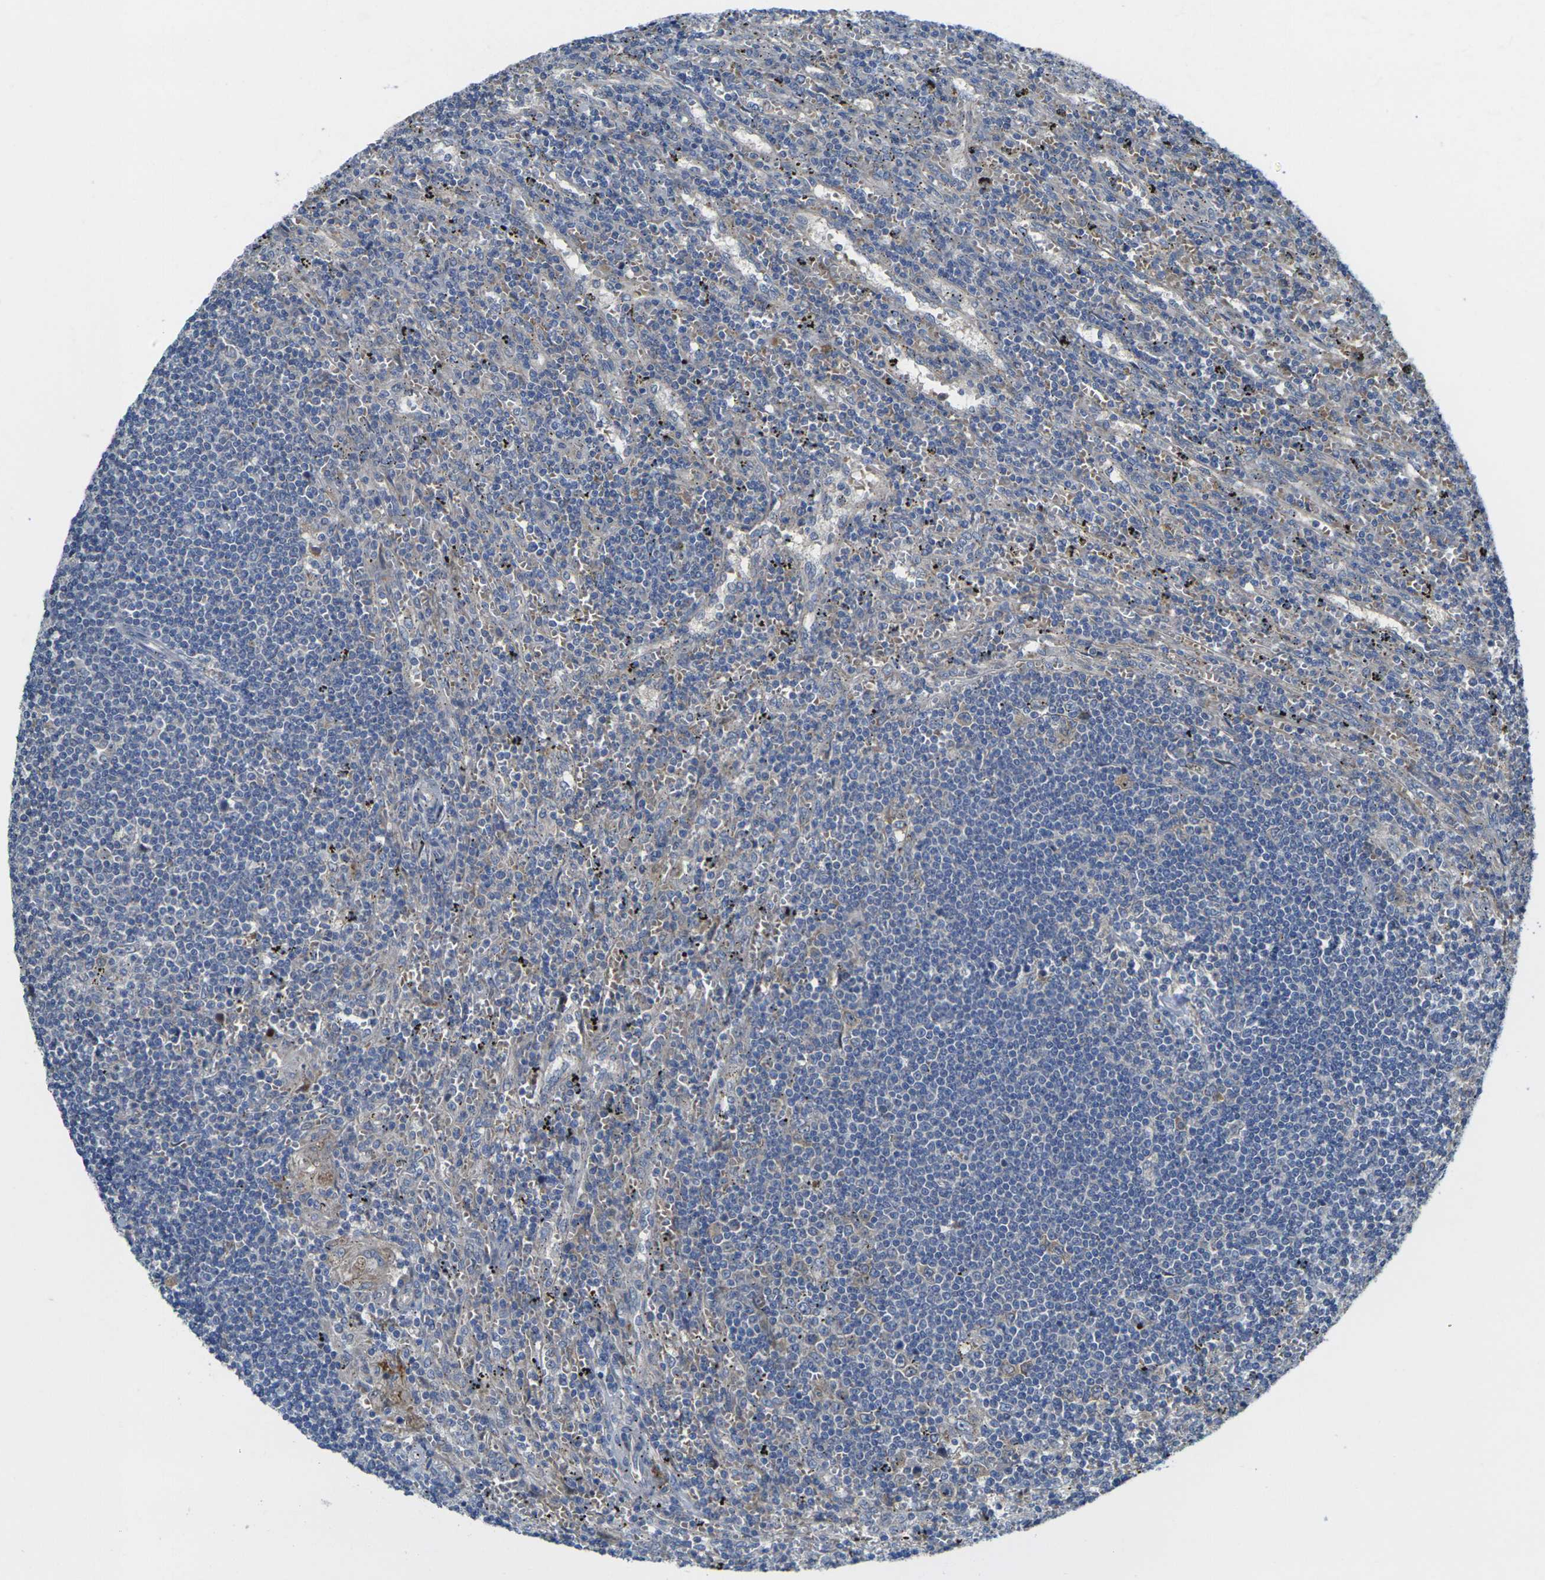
{"staining": {"intensity": "negative", "quantity": "none", "location": "none"}, "tissue": "lymphoma", "cell_type": "Tumor cells", "image_type": "cancer", "snomed": [{"axis": "morphology", "description": "Malignant lymphoma, non-Hodgkin's type, Low grade"}, {"axis": "topography", "description": "Spleen"}], "caption": "Image shows no significant protein positivity in tumor cells of low-grade malignant lymphoma, non-Hodgkin's type. Brightfield microscopy of immunohistochemistry stained with DAB (brown) and hematoxylin (blue), captured at high magnification.", "gene": "GNA12", "patient": {"sex": "male", "age": 76}}